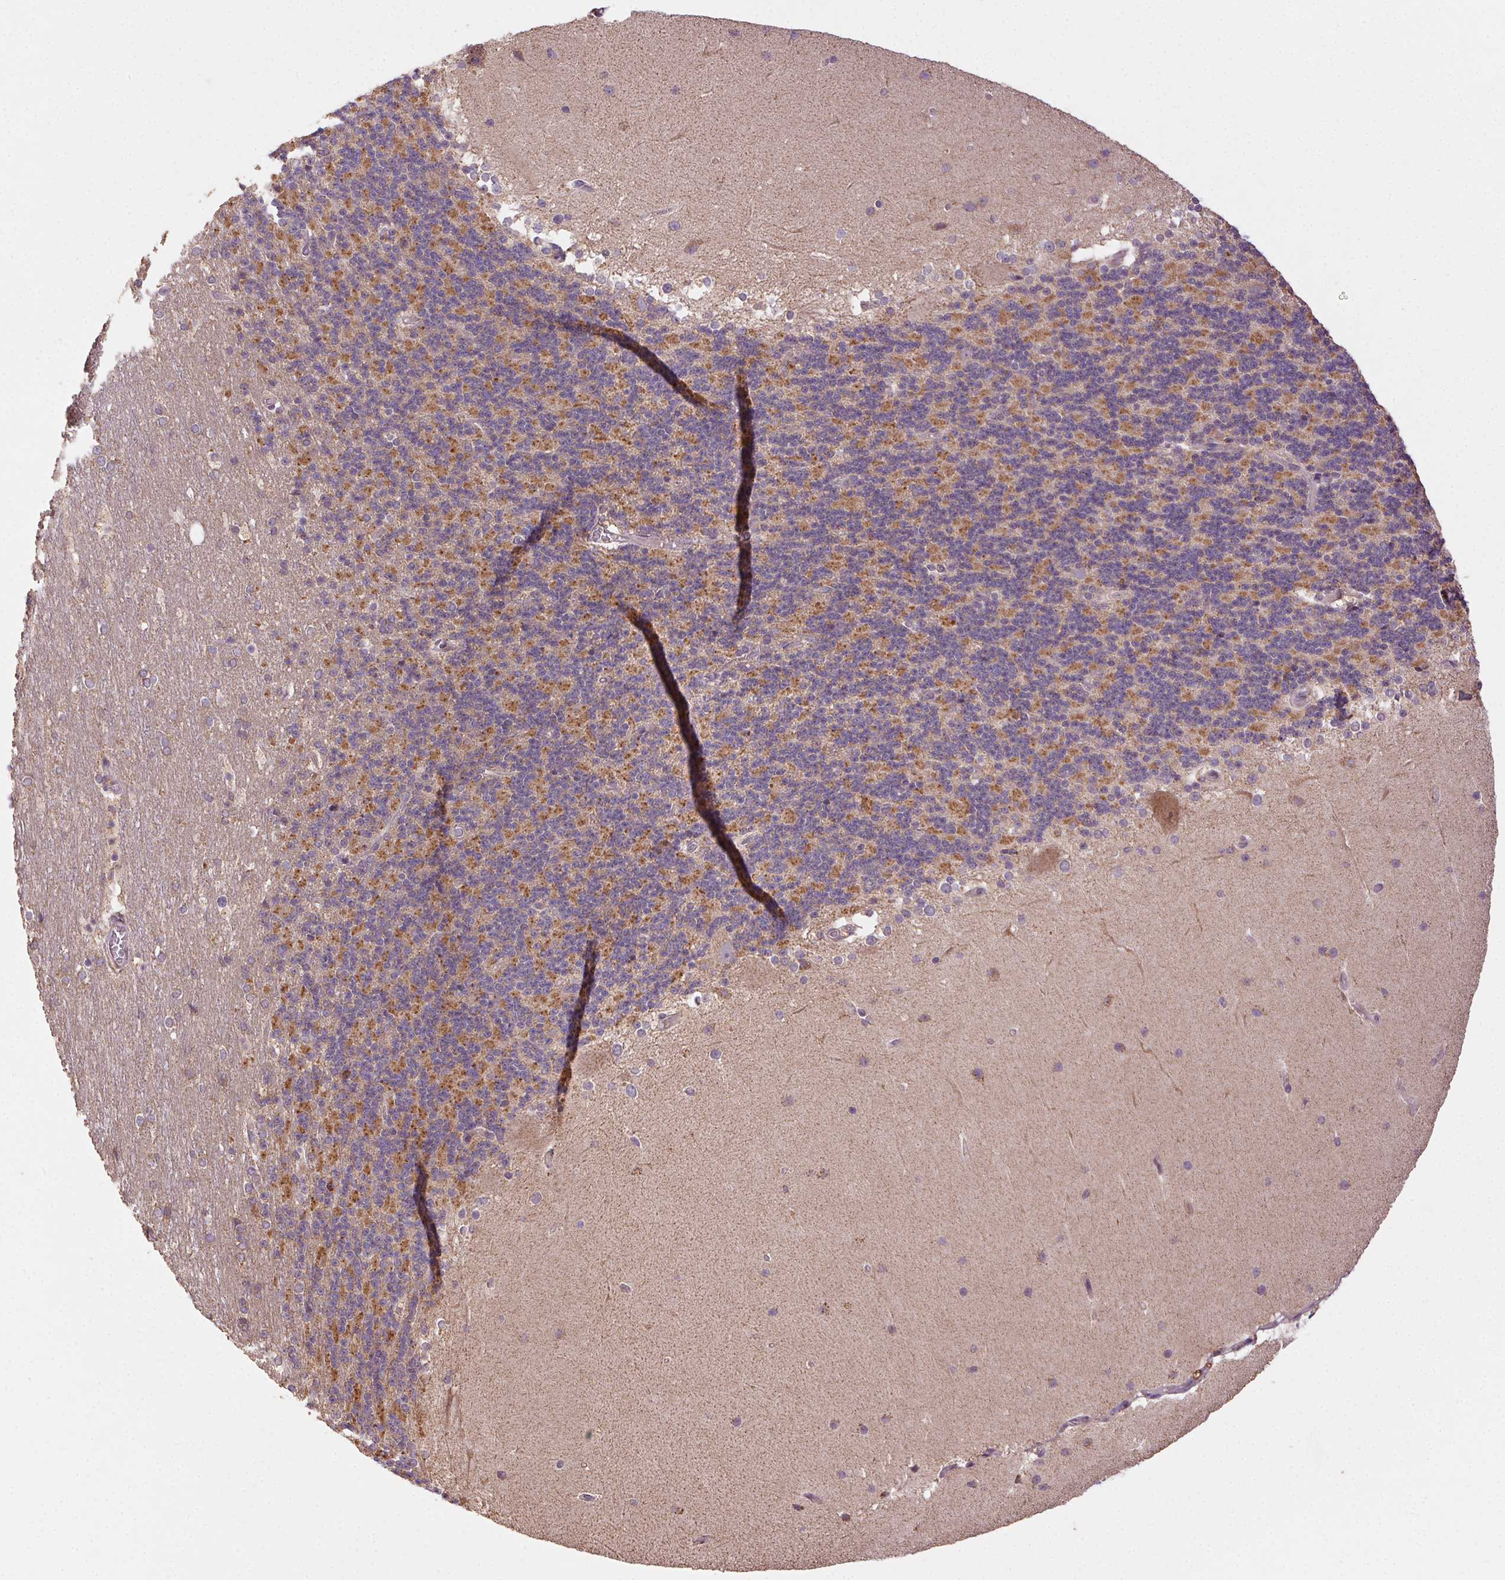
{"staining": {"intensity": "moderate", "quantity": "25%-75%", "location": "cytoplasmic/membranous"}, "tissue": "cerebellum", "cell_type": "Cells in granular layer", "image_type": "normal", "snomed": [{"axis": "morphology", "description": "Normal tissue, NOS"}, {"axis": "topography", "description": "Cerebellum"}], "caption": "About 25%-75% of cells in granular layer in unremarkable human cerebellum exhibit moderate cytoplasmic/membranous protein staining as visualized by brown immunohistochemical staining.", "gene": "FNBP1L", "patient": {"sex": "female", "age": 19}}